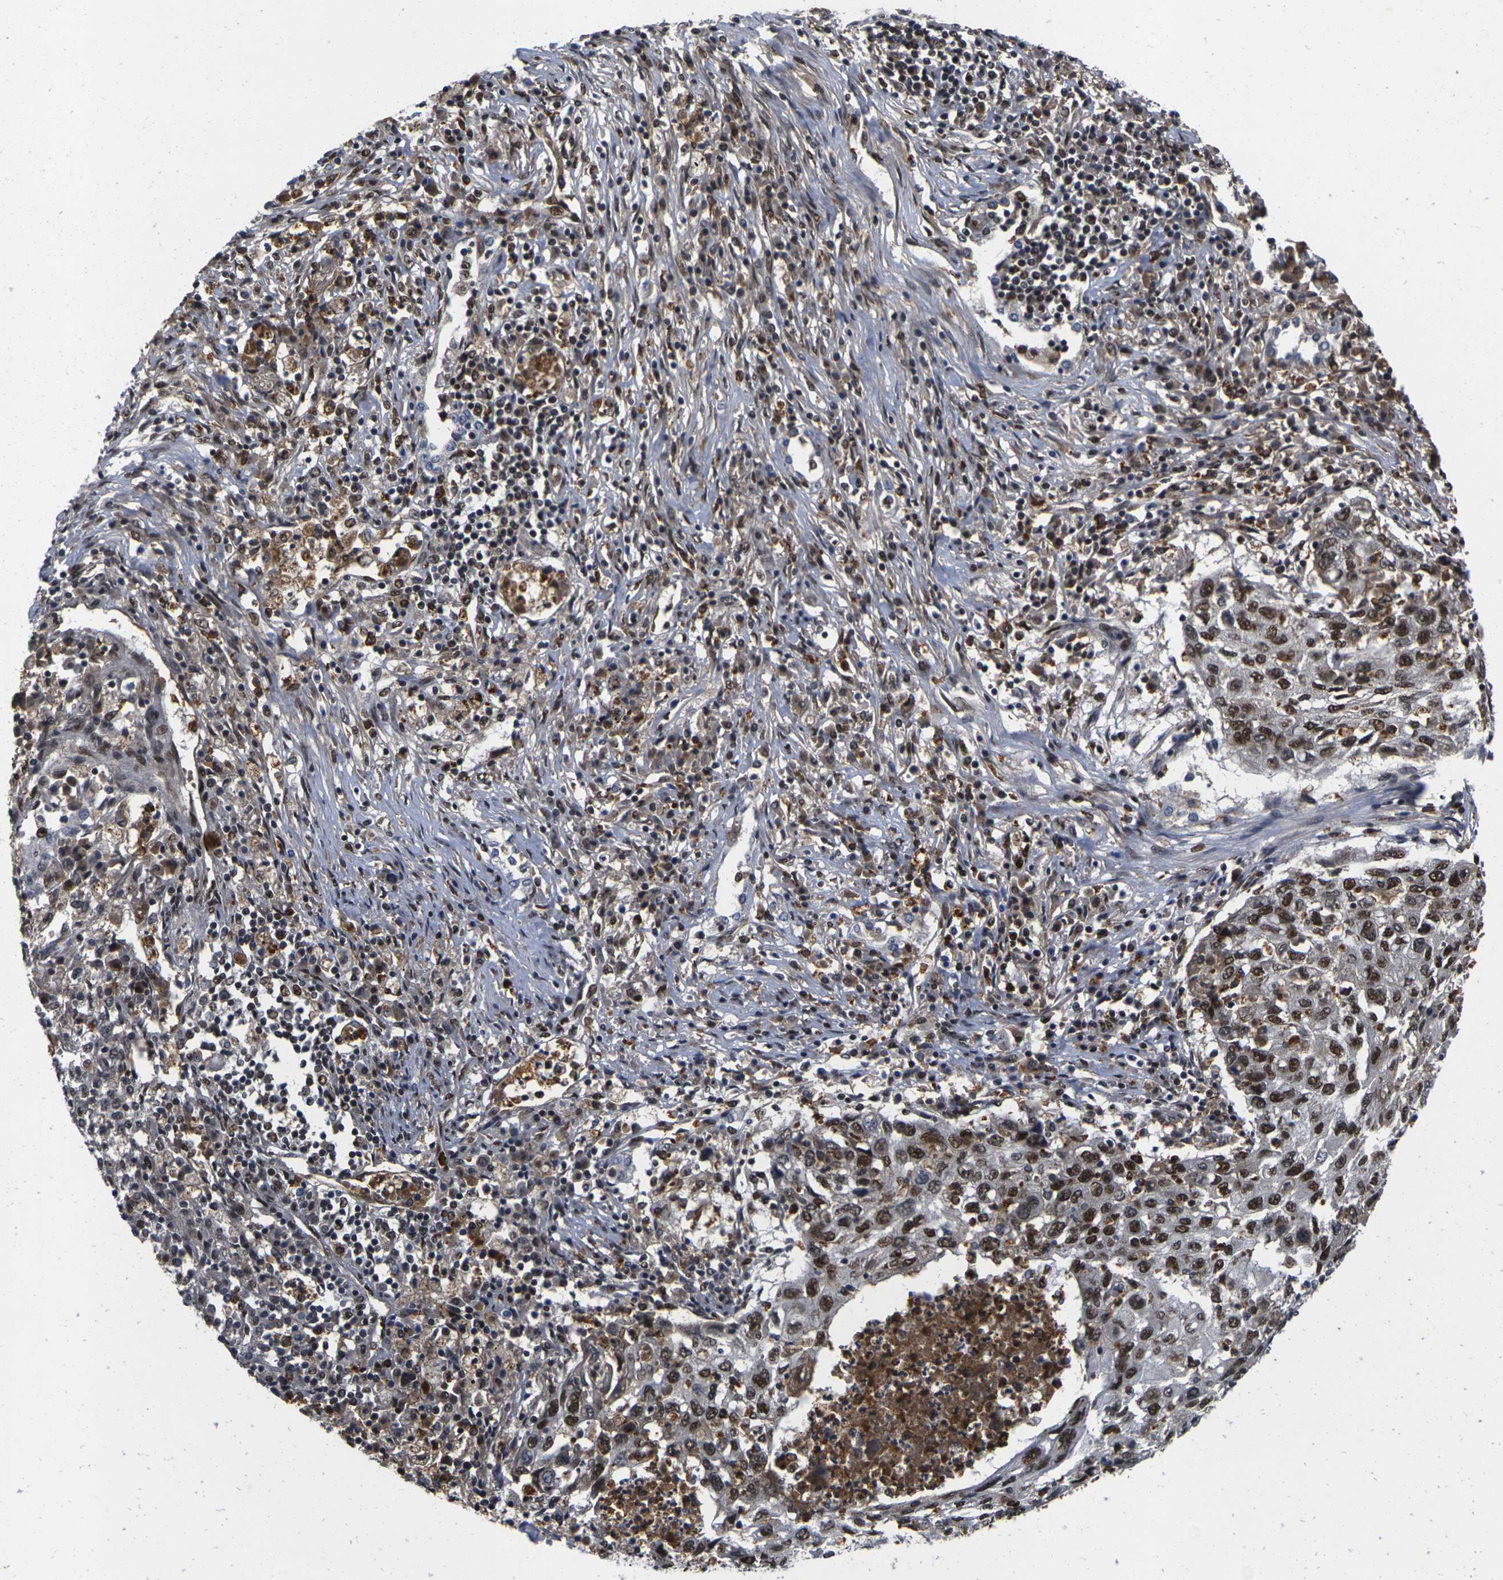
{"staining": {"intensity": "strong", "quantity": ">75%", "location": "nuclear"}, "tissue": "lung cancer", "cell_type": "Tumor cells", "image_type": "cancer", "snomed": [{"axis": "morphology", "description": "Squamous cell carcinoma, NOS"}, {"axis": "topography", "description": "Lung"}], "caption": "A high amount of strong nuclear expression is seen in about >75% of tumor cells in lung cancer (squamous cell carcinoma) tissue.", "gene": "GTF2E1", "patient": {"sex": "female", "age": 63}}